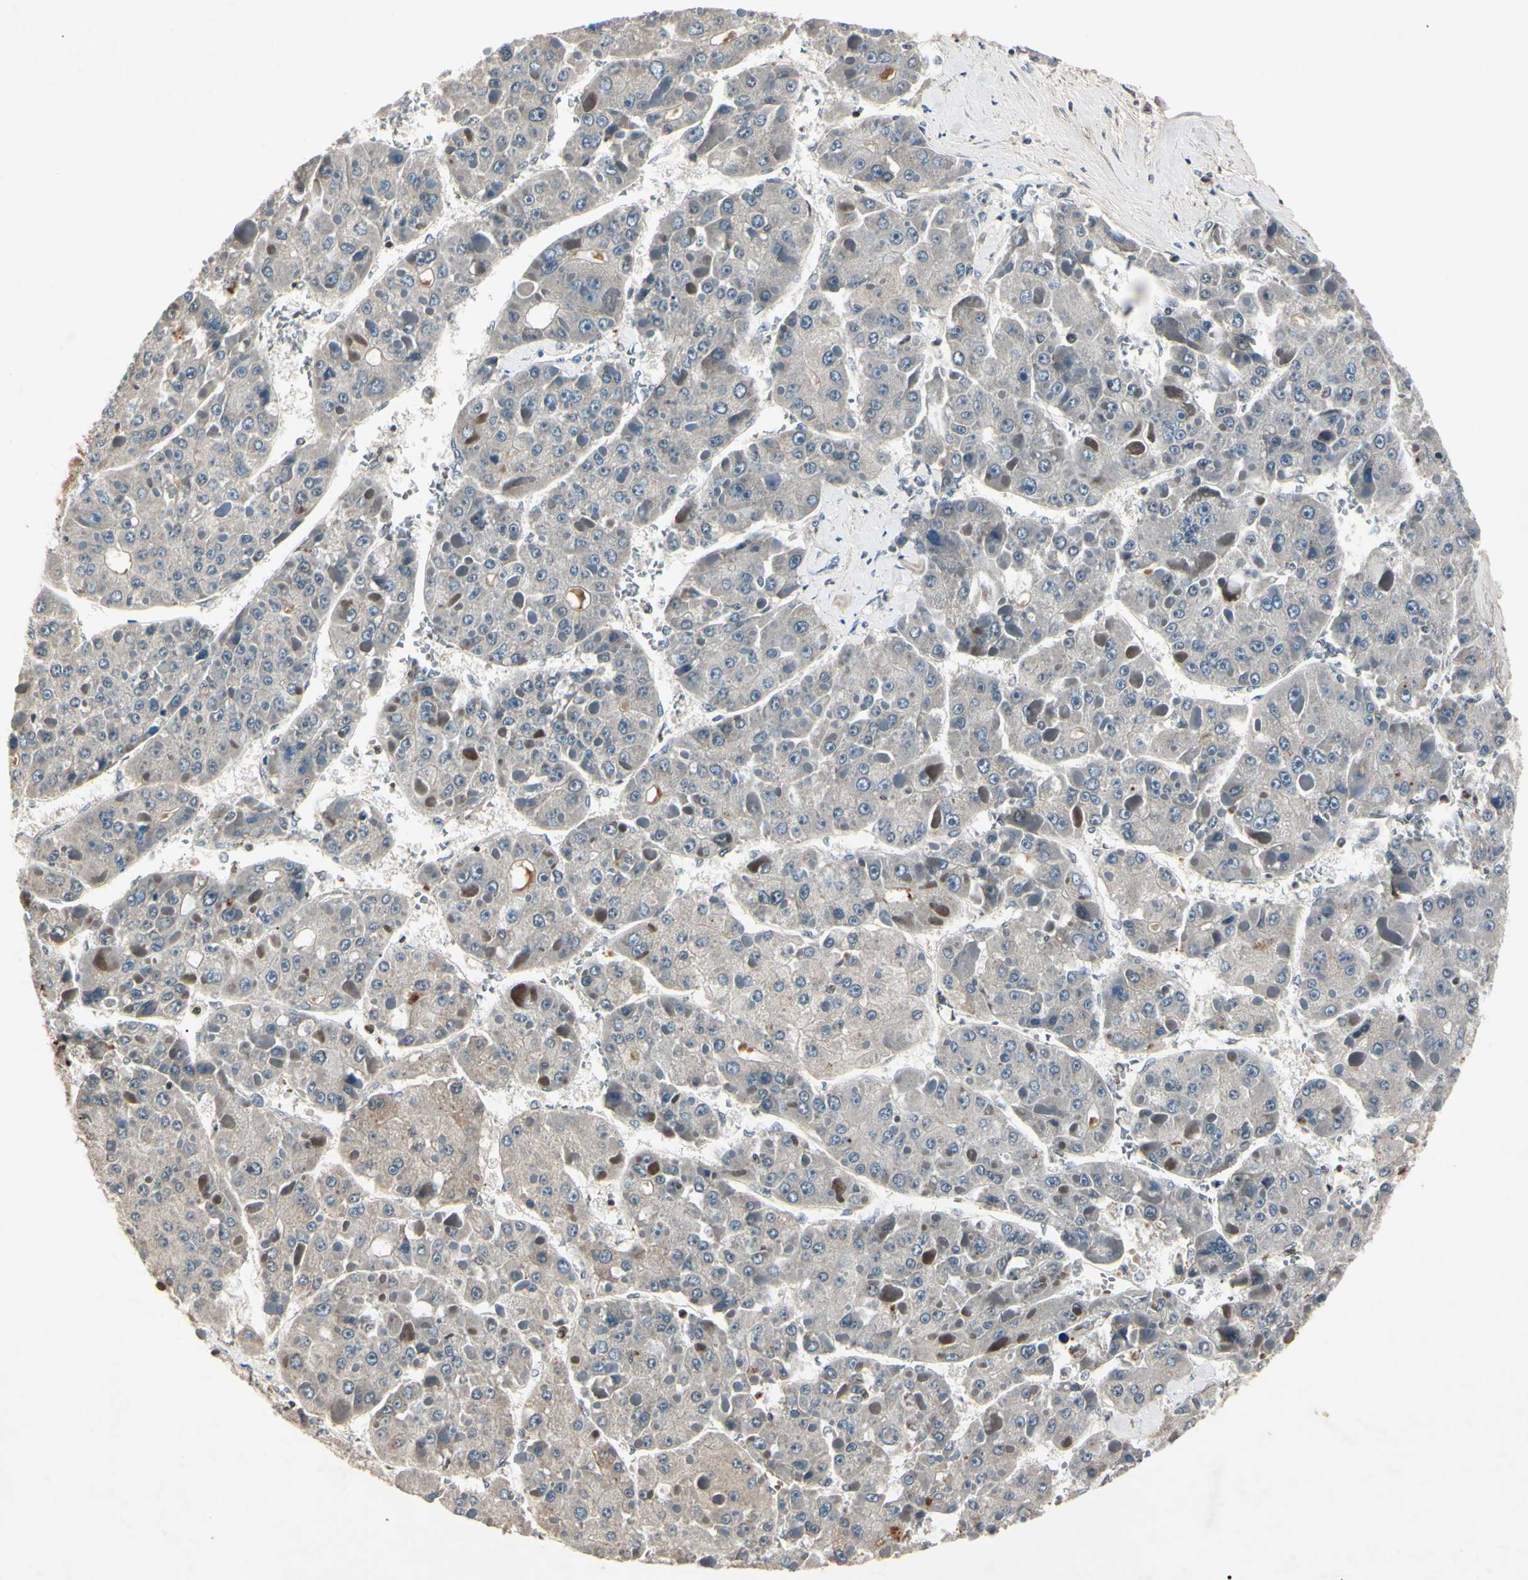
{"staining": {"intensity": "negative", "quantity": "none", "location": "none"}, "tissue": "liver cancer", "cell_type": "Tumor cells", "image_type": "cancer", "snomed": [{"axis": "morphology", "description": "Carcinoma, Hepatocellular, NOS"}, {"axis": "topography", "description": "Liver"}], "caption": "An immunohistochemistry (IHC) histopathology image of liver hepatocellular carcinoma is shown. There is no staining in tumor cells of liver hepatocellular carcinoma.", "gene": "AEBP1", "patient": {"sex": "female", "age": 73}}